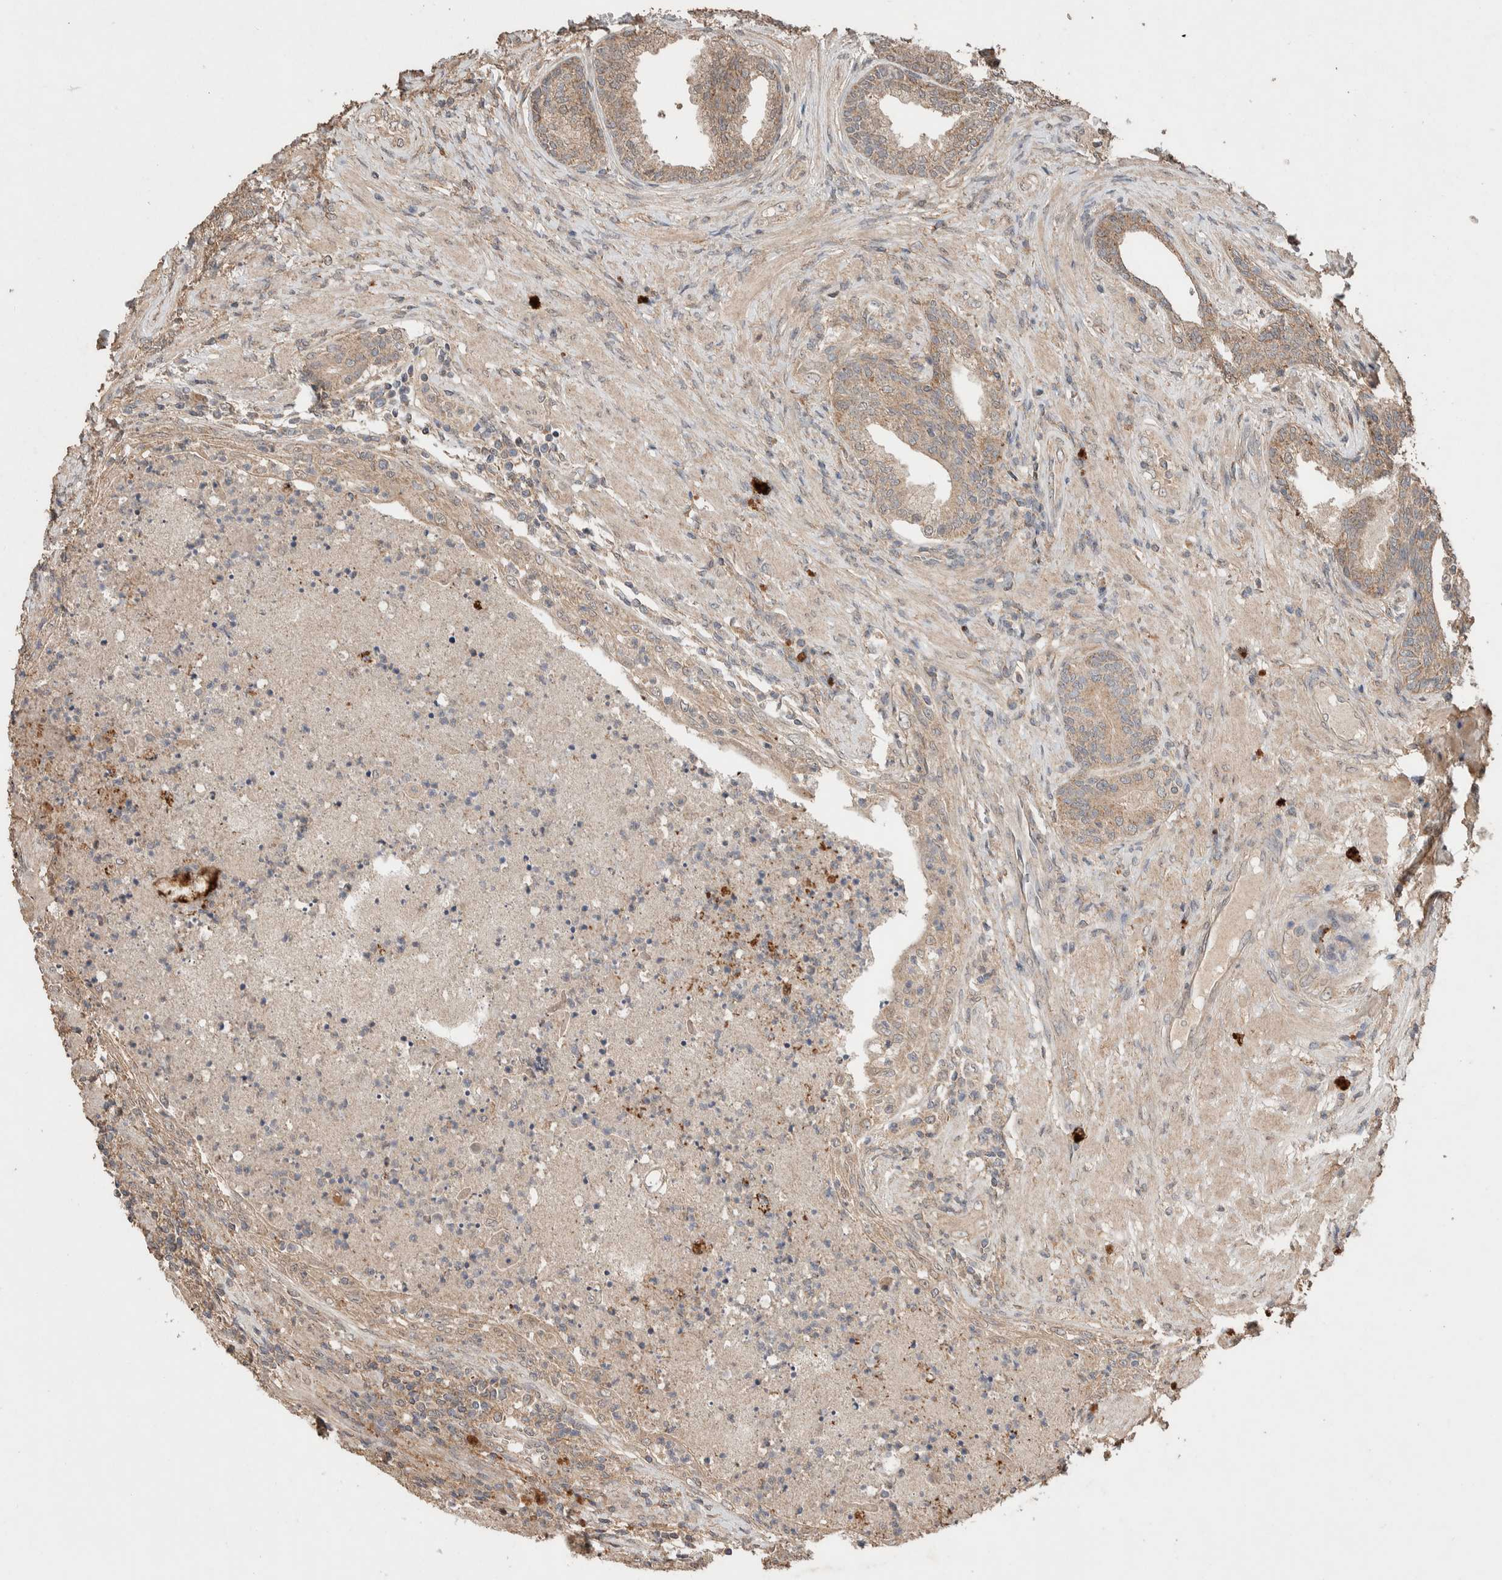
{"staining": {"intensity": "weak", "quantity": ">75%", "location": "cytoplasmic/membranous"}, "tissue": "prostate", "cell_type": "Glandular cells", "image_type": "normal", "snomed": [{"axis": "morphology", "description": "Normal tissue, NOS"}, {"axis": "topography", "description": "Prostate"}], "caption": "DAB (3,3'-diaminobenzidine) immunohistochemical staining of benign prostate displays weak cytoplasmic/membranous protein staining in approximately >75% of glandular cells.", "gene": "KCNJ5", "patient": {"sex": "male", "age": 76}}